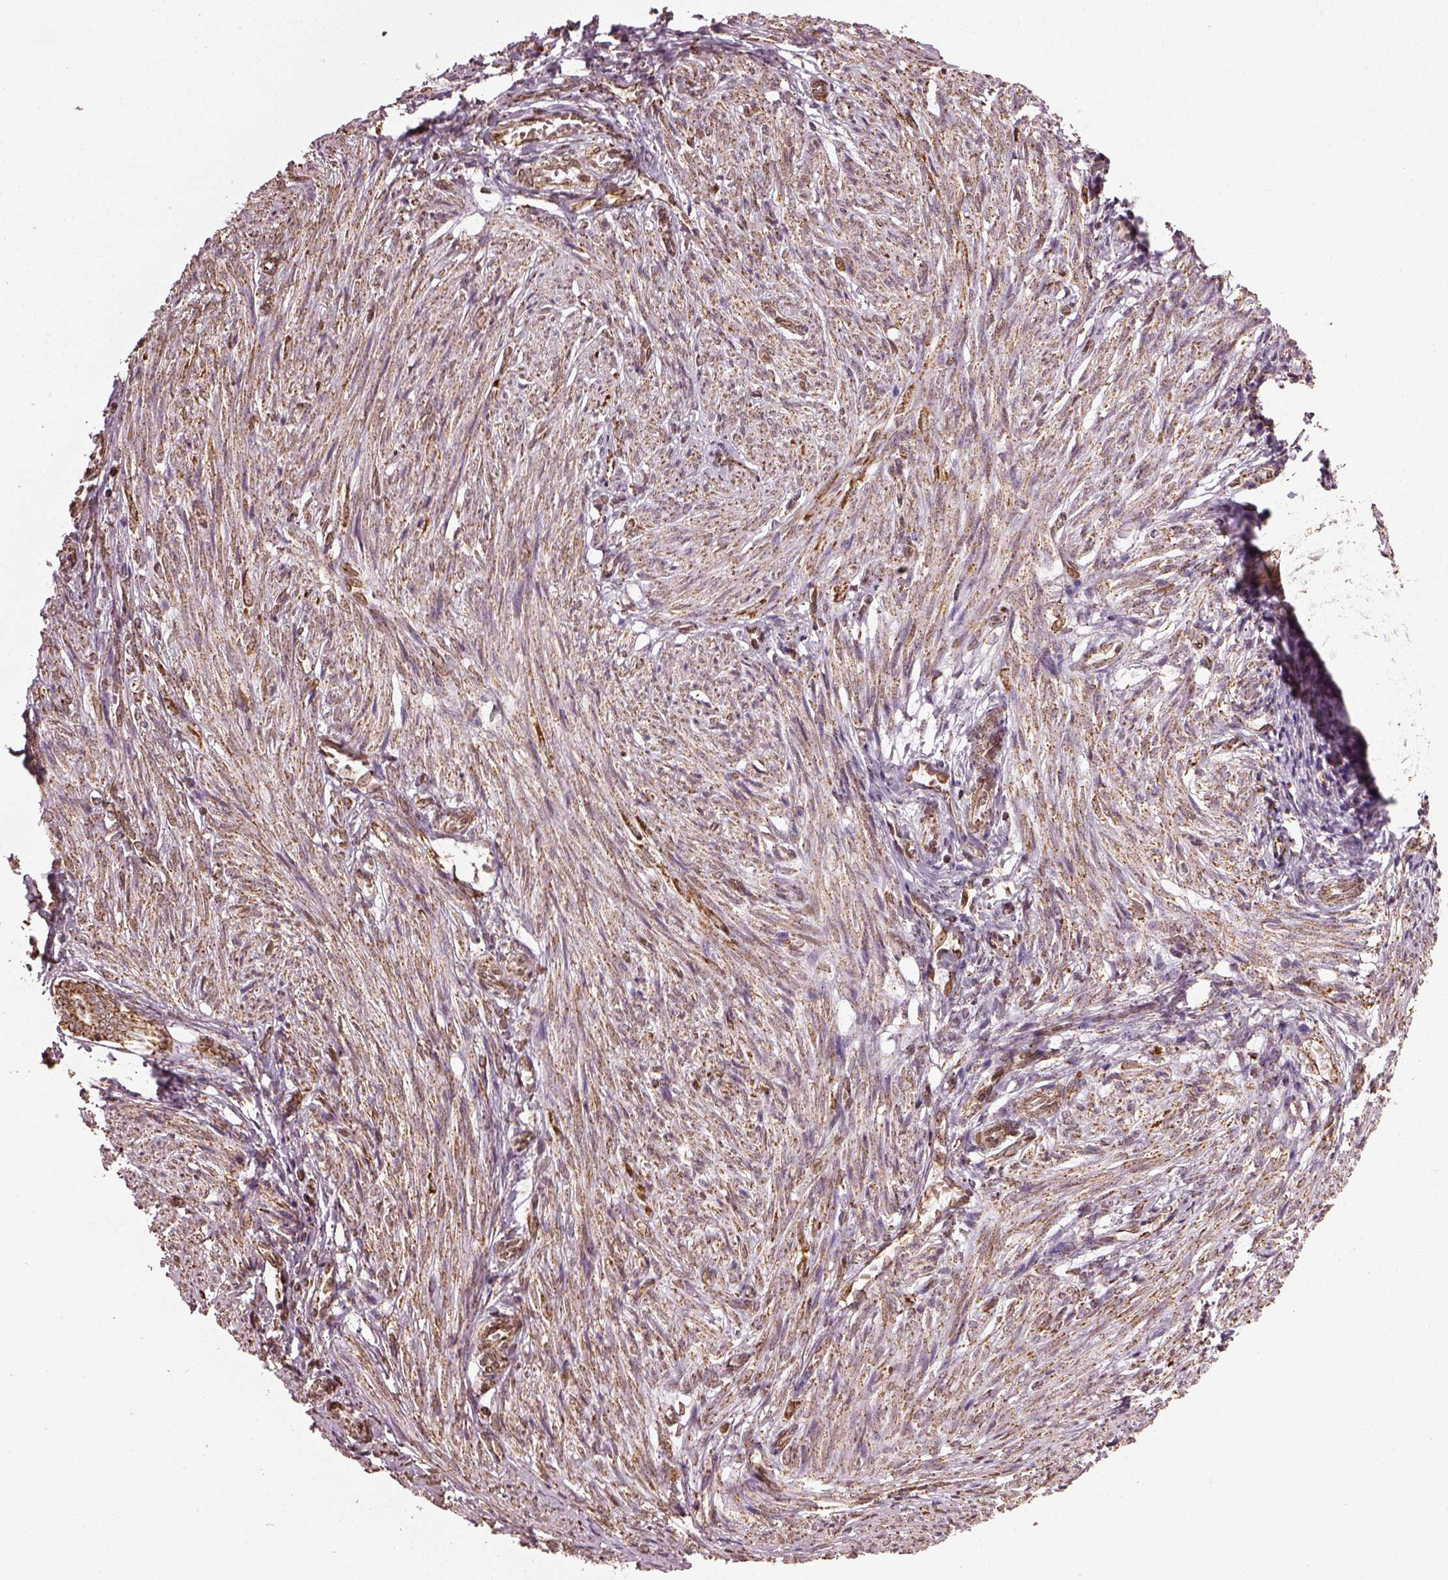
{"staining": {"intensity": "moderate", "quantity": ">75%", "location": "cytoplasmic/membranous"}, "tissue": "endometrium", "cell_type": "Cells in endometrial stroma", "image_type": "normal", "snomed": [{"axis": "morphology", "description": "Normal tissue, NOS"}, {"axis": "topography", "description": "Endometrium"}], "caption": "Protein analysis of normal endometrium shows moderate cytoplasmic/membranous staining in approximately >75% of cells in endometrial stroma.", "gene": "ACOT2", "patient": {"sex": "female", "age": 50}}